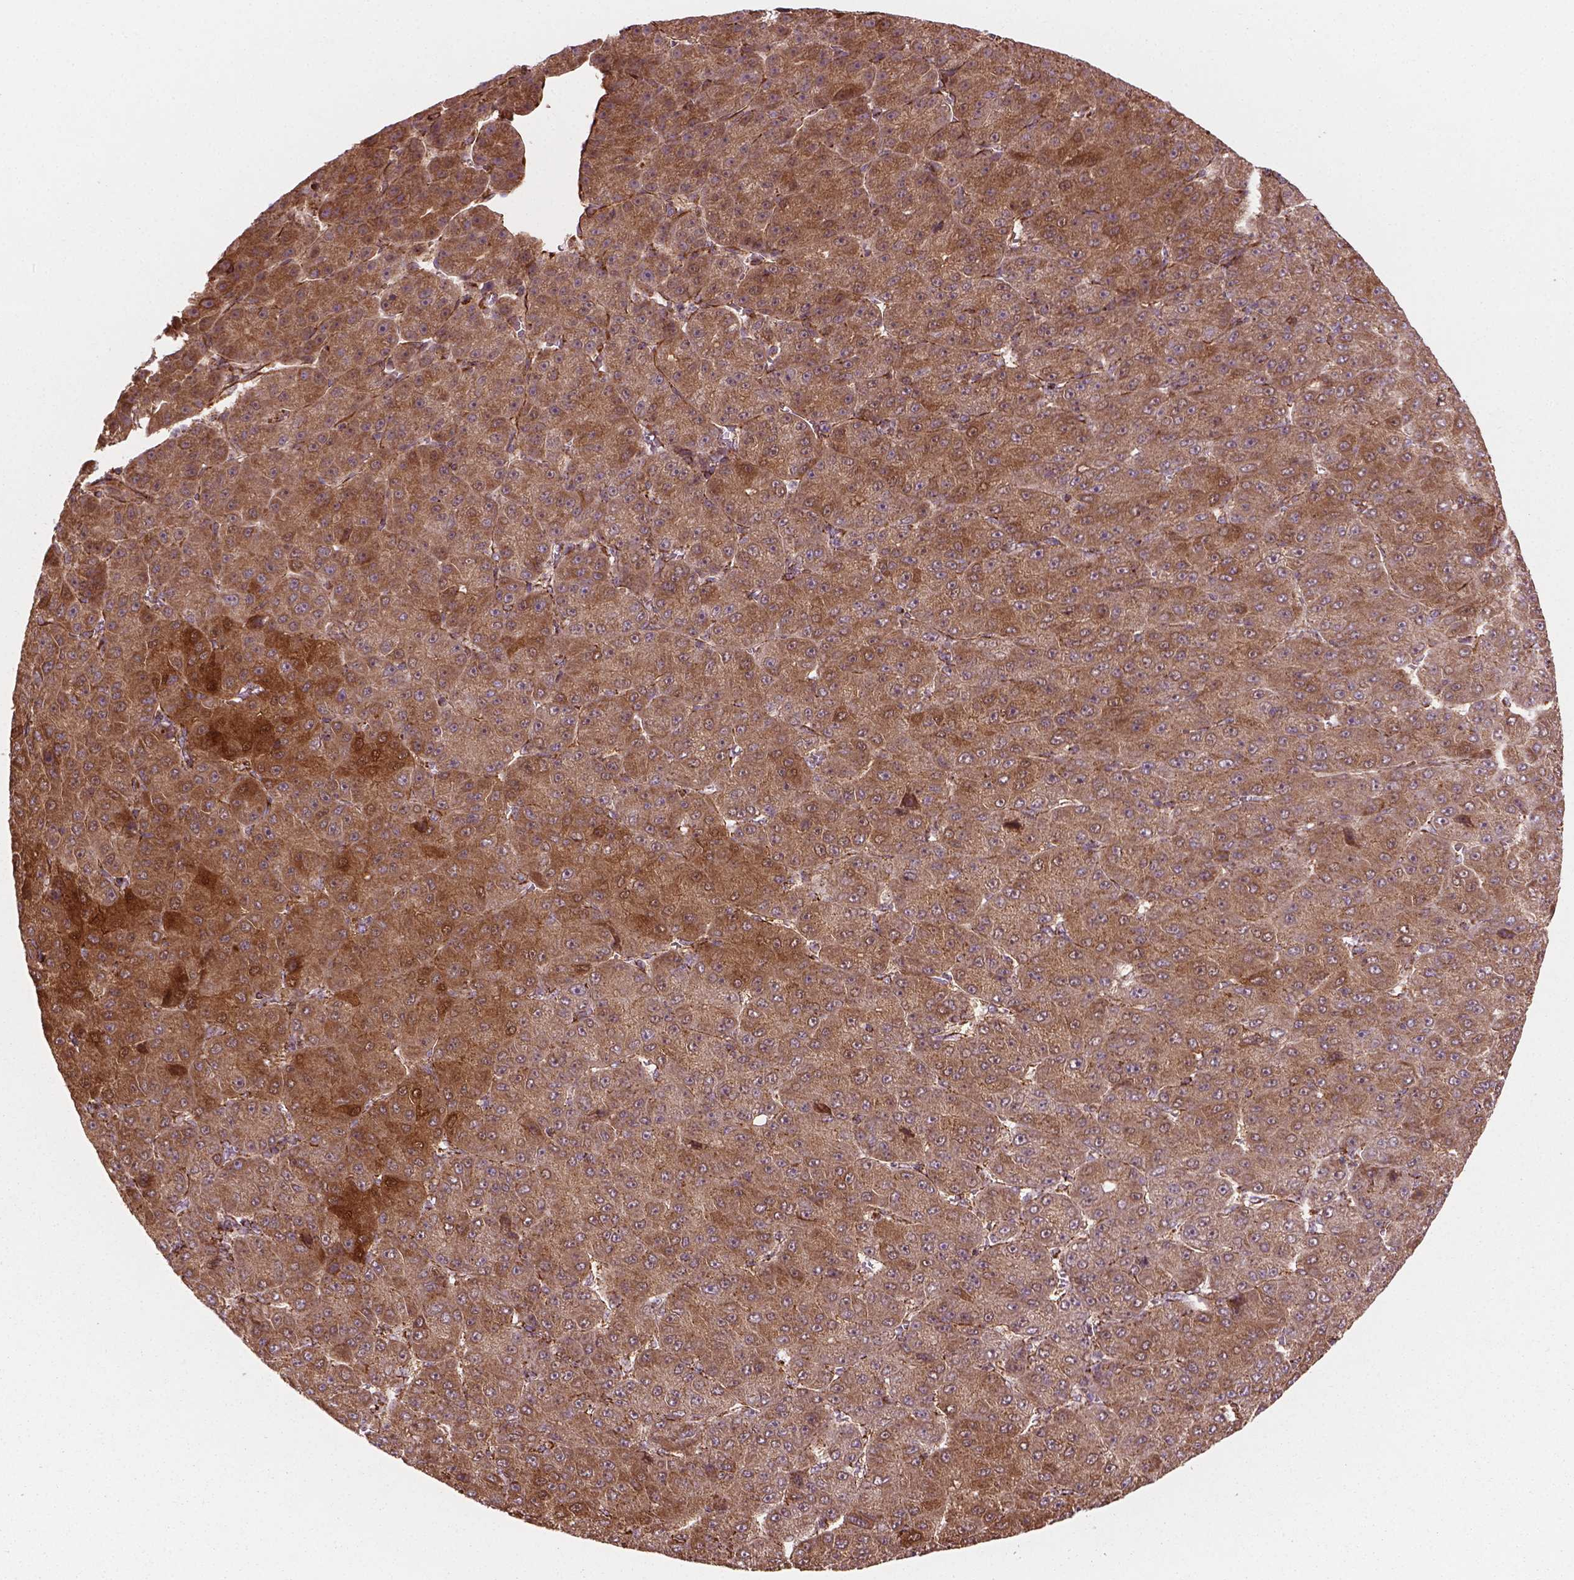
{"staining": {"intensity": "moderate", "quantity": "25%-75%", "location": "cytoplasmic/membranous"}, "tissue": "liver cancer", "cell_type": "Tumor cells", "image_type": "cancer", "snomed": [{"axis": "morphology", "description": "Carcinoma, Hepatocellular, NOS"}, {"axis": "topography", "description": "Liver"}], "caption": "Tumor cells demonstrate moderate cytoplasmic/membranous positivity in about 25%-75% of cells in hepatocellular carcinoma (liver).", "gene": "HS3ST3A1", "patient": {"sex": "male", "age": 67}}